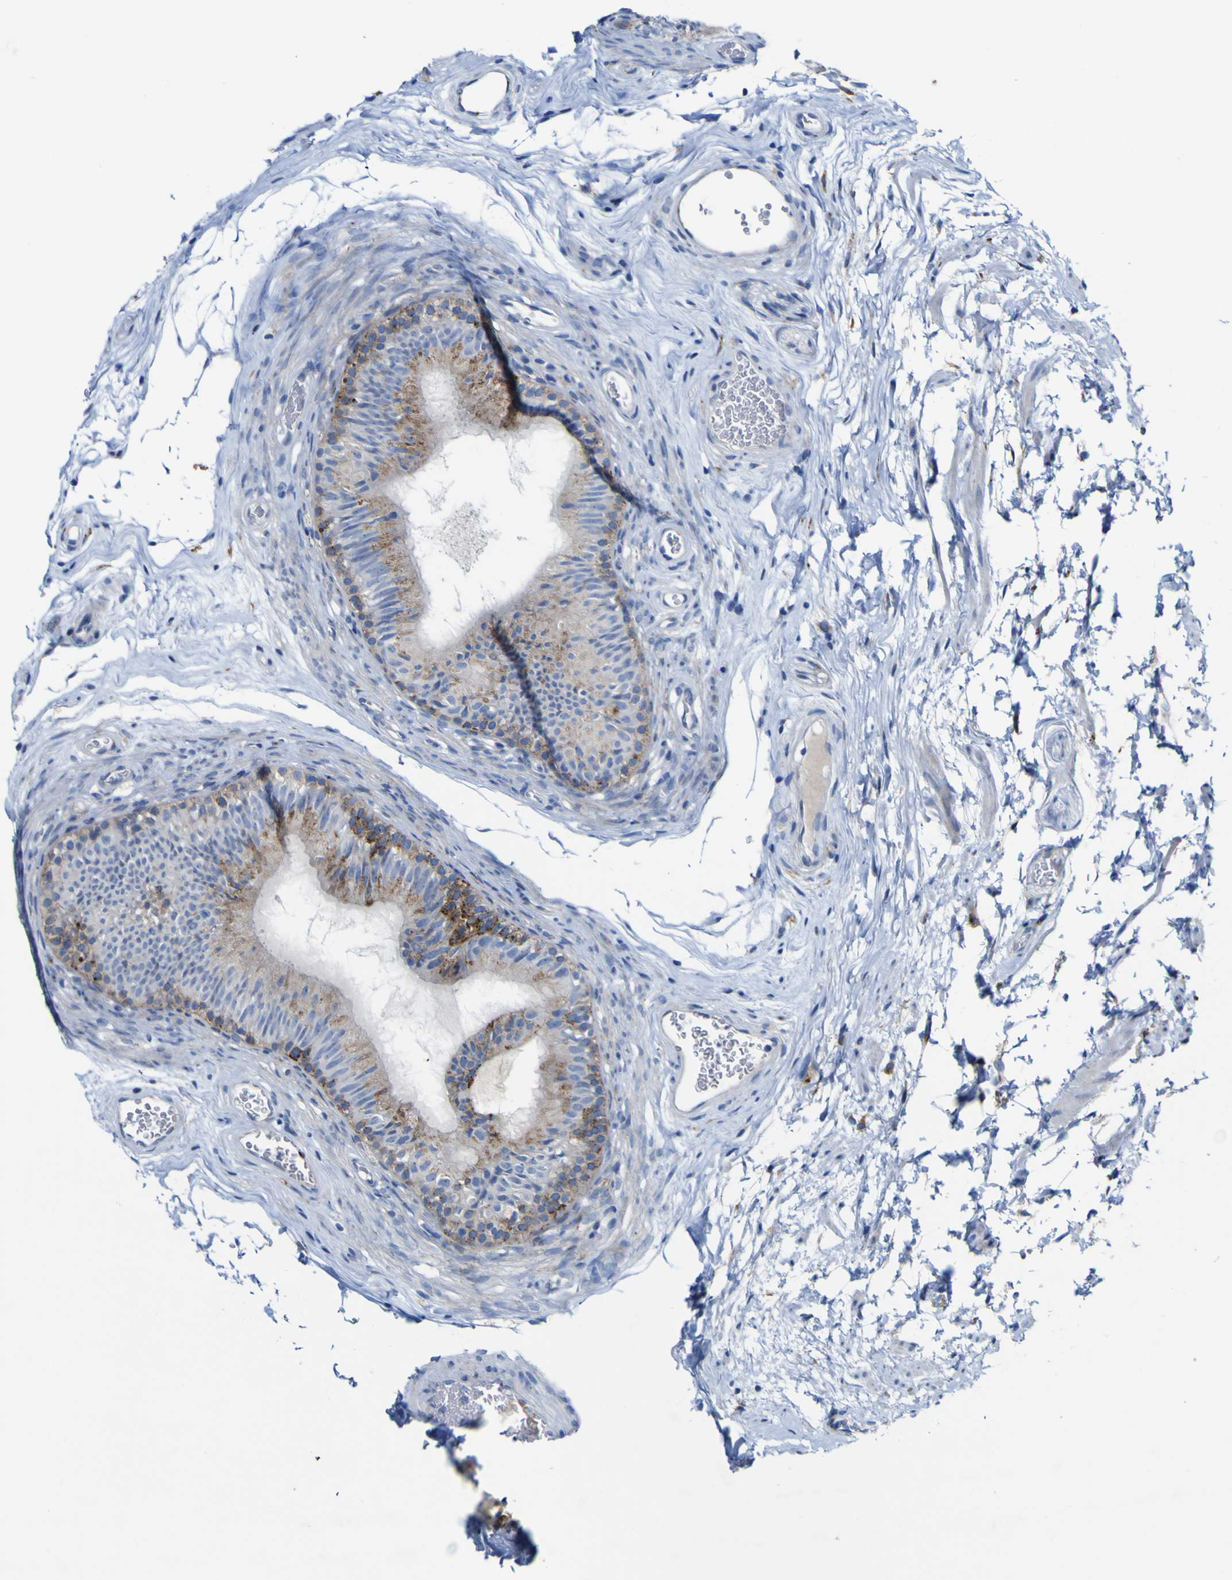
{"staining": {"intensity": "moderate", "quantity": "25%-75%", "location": "cytoplasmic/membranous"}, "tissue": "epididymis", "cell_type": "Glandular cells", "image_type": "normal", "snomed": [{"axis": "morphology", "description": "Normal tissue, NOS"}, {"axis": "topography", "description": "Epididymis"}], "caption": "Brown immunohistochemical staining in unremarkable human epididymis displays moderate cytoplasmic/membranous expression in about 25%-75% of glandular cells.", "gene": "PTPRF", "patient": {"sex": "male", "age": 36}}